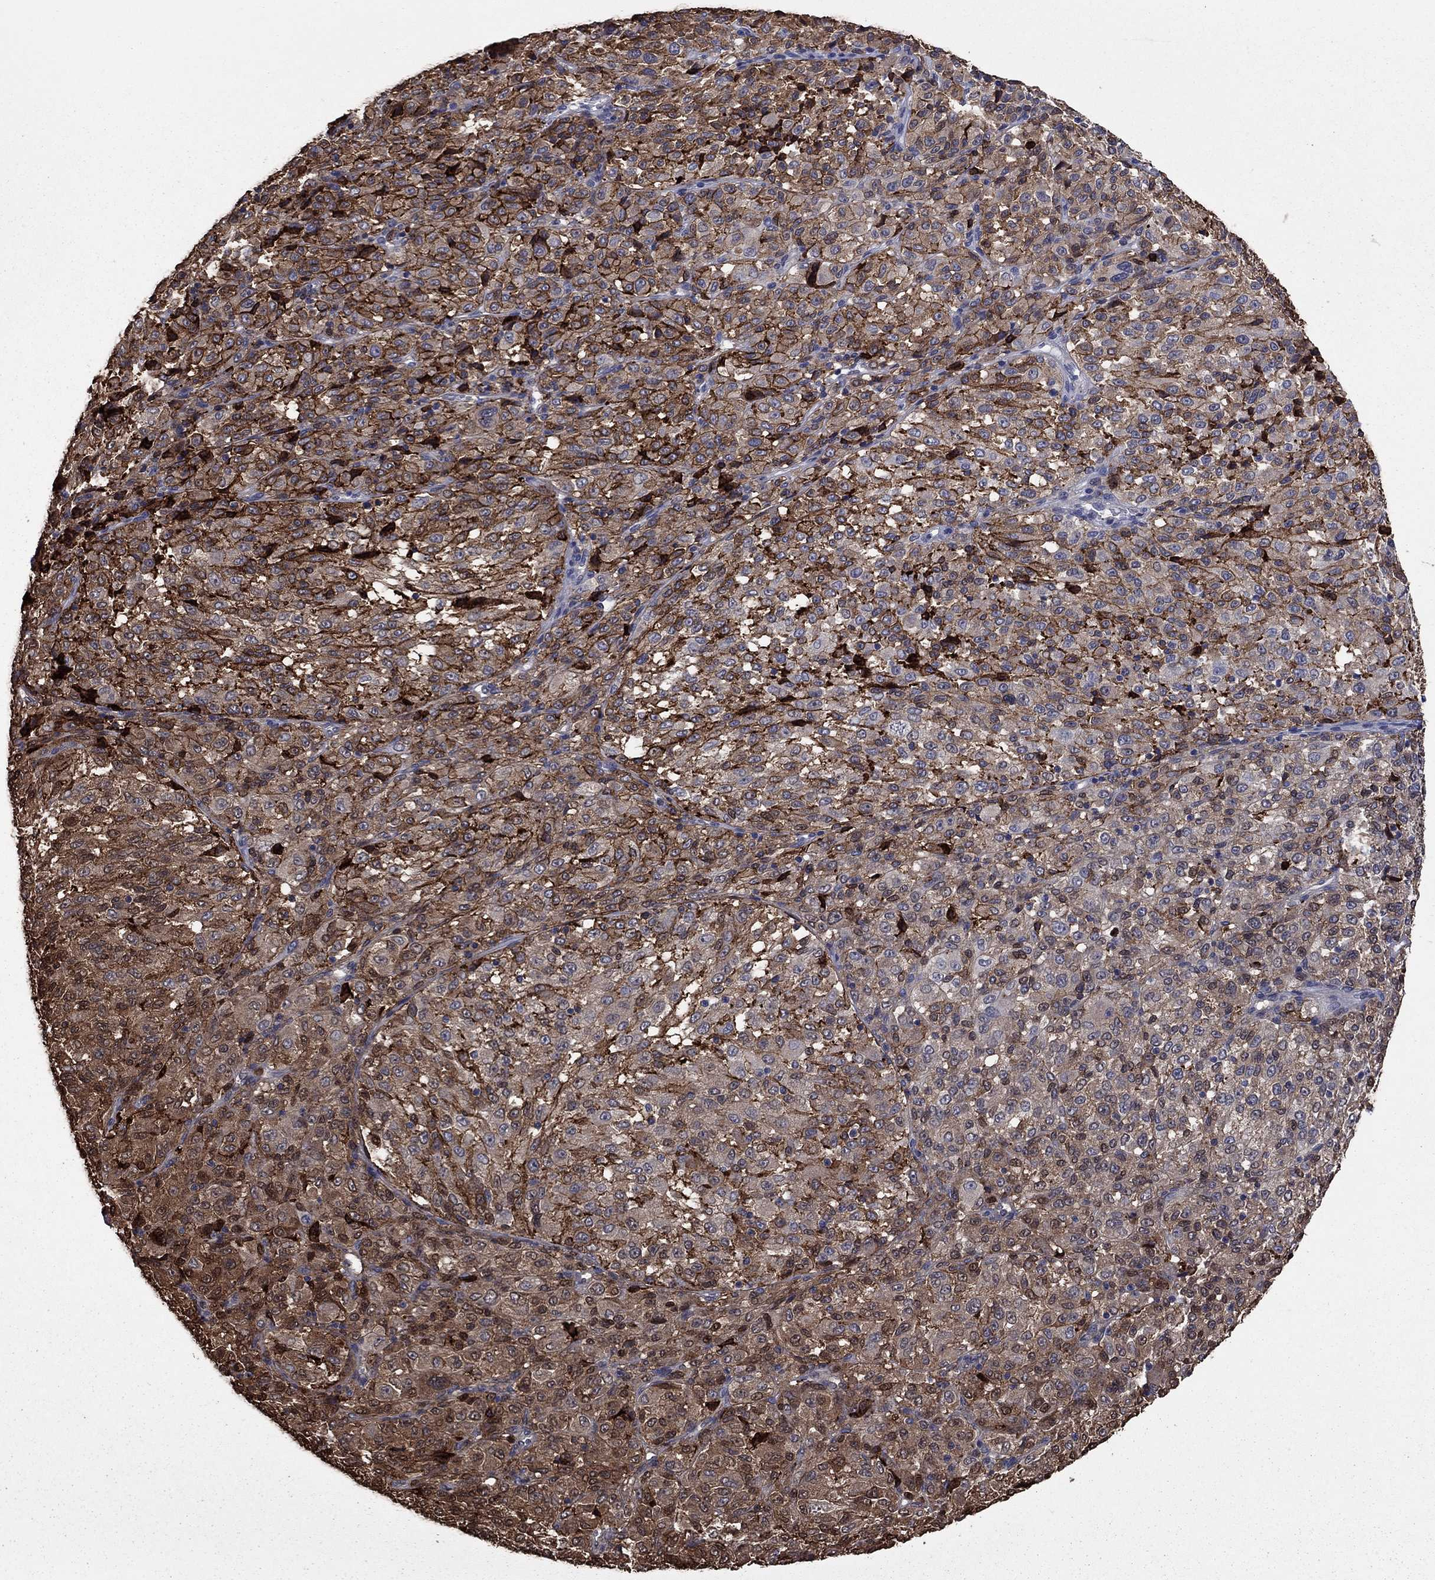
{"staining": {"intensity": "strong", "quantity": "25%-75%", "location": "cytoplasmic/membranous"}, "tissue": "melanoma", "cell_type": "Tumor cells", "image_type": "cancer", "snomed": [{"axis": "morphology", "description": "Malignant melanoma, Metastatic site"}, {"axis": "topography", "description": "Brain"}], "caption": "Melanoma stained for a protein (brown) exhibits strong cytoplasmic/membranous positive expression in about 25%-75% of tumor cells.", "gene": "PLAU", "patient": {"sex": "female", "age": 56}}